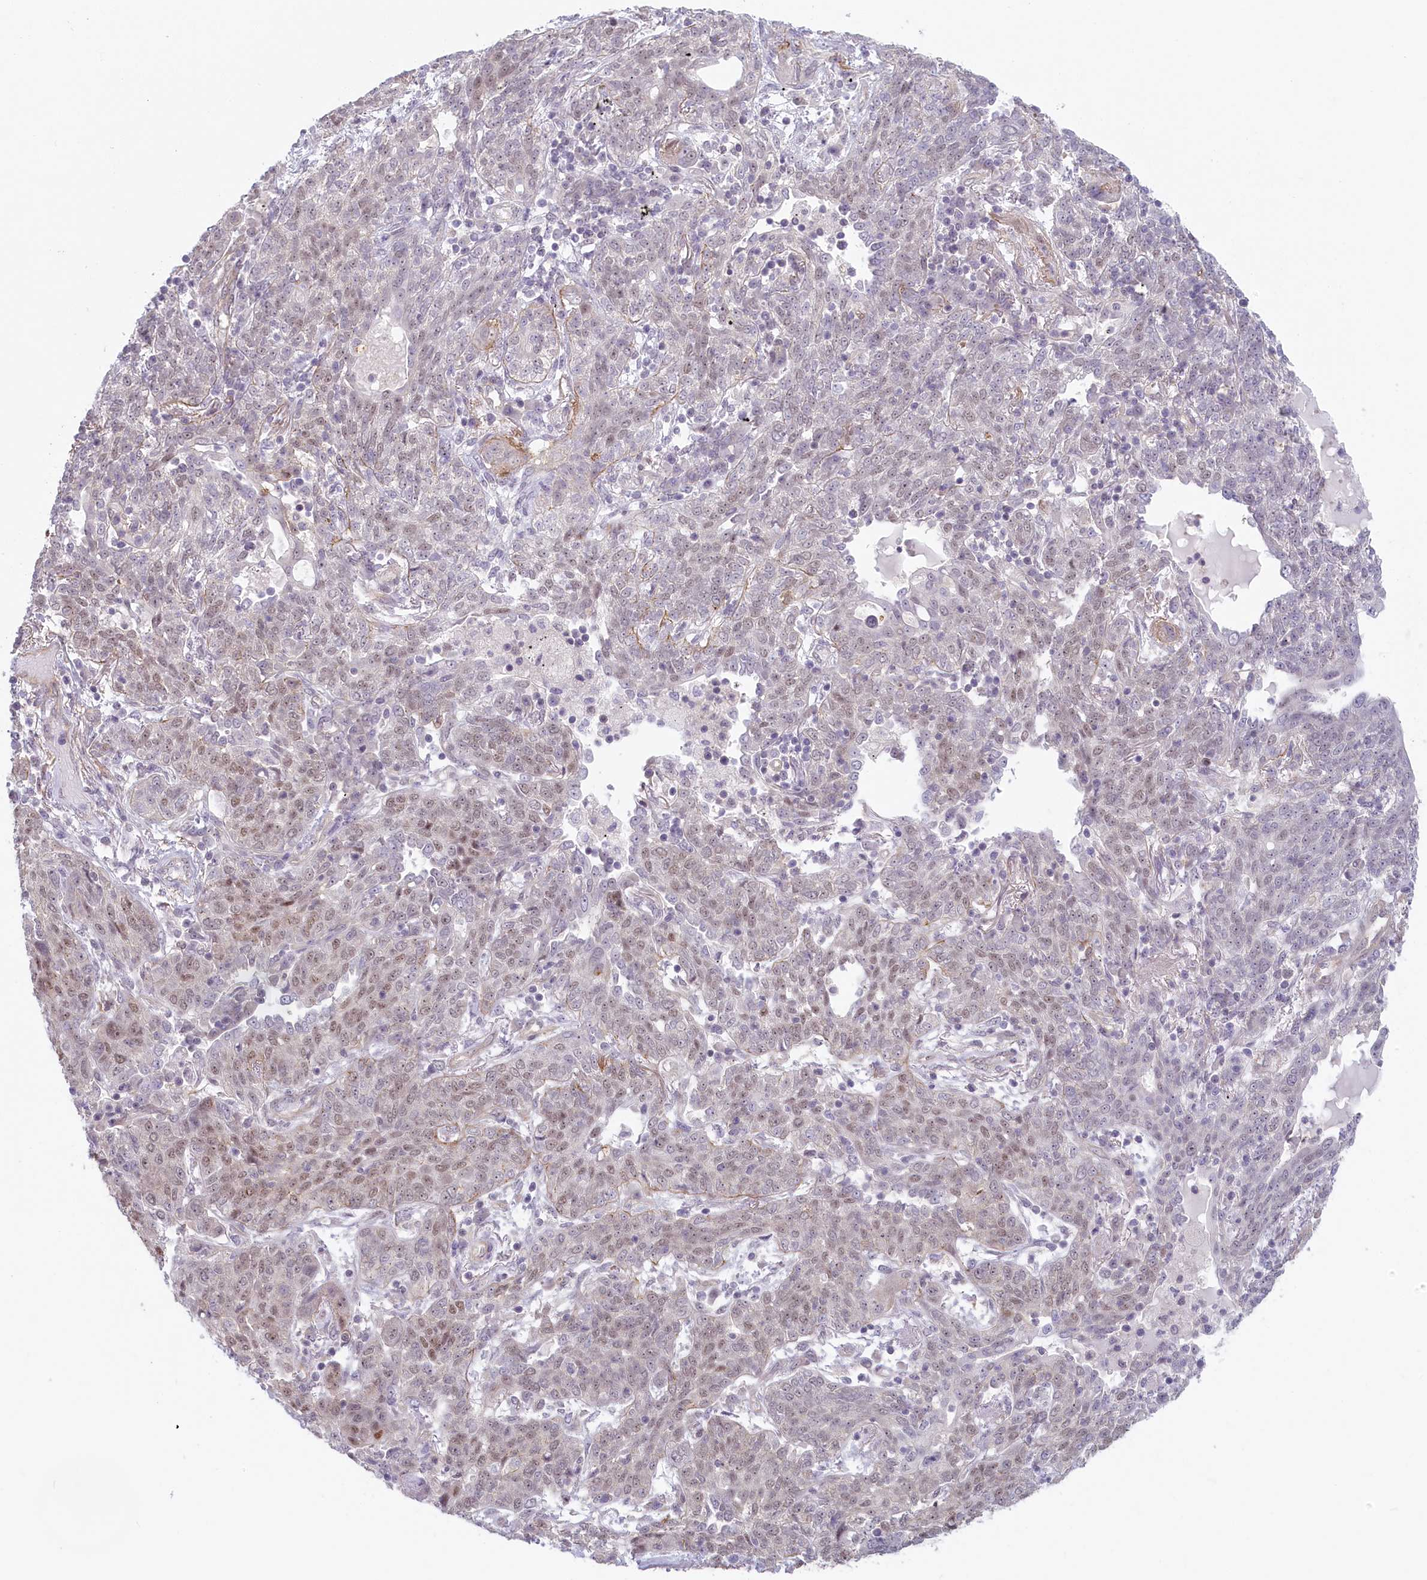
{"staining": {"intensity": "weak", "quantity": "25%-75%", "location": "nuclear"}, "tissue": "lung cancer", "cell_type": "Tumor cells", "image_type": "cancer", "snomed": [{"axis": "morphology", "description": "Squamous cell carcinoma, NOS"}, {"axis": "topography", "description": "Lung"}], "caption": "Immunohistochemistry (IHC) of human lung cancer (squamous cell carcinoma) reveals low levels of weak nuclear expression in about 25%-75% of tumor cells.", "gene": "C19orf44", "patient": {"sex": "female", "age": 70}}